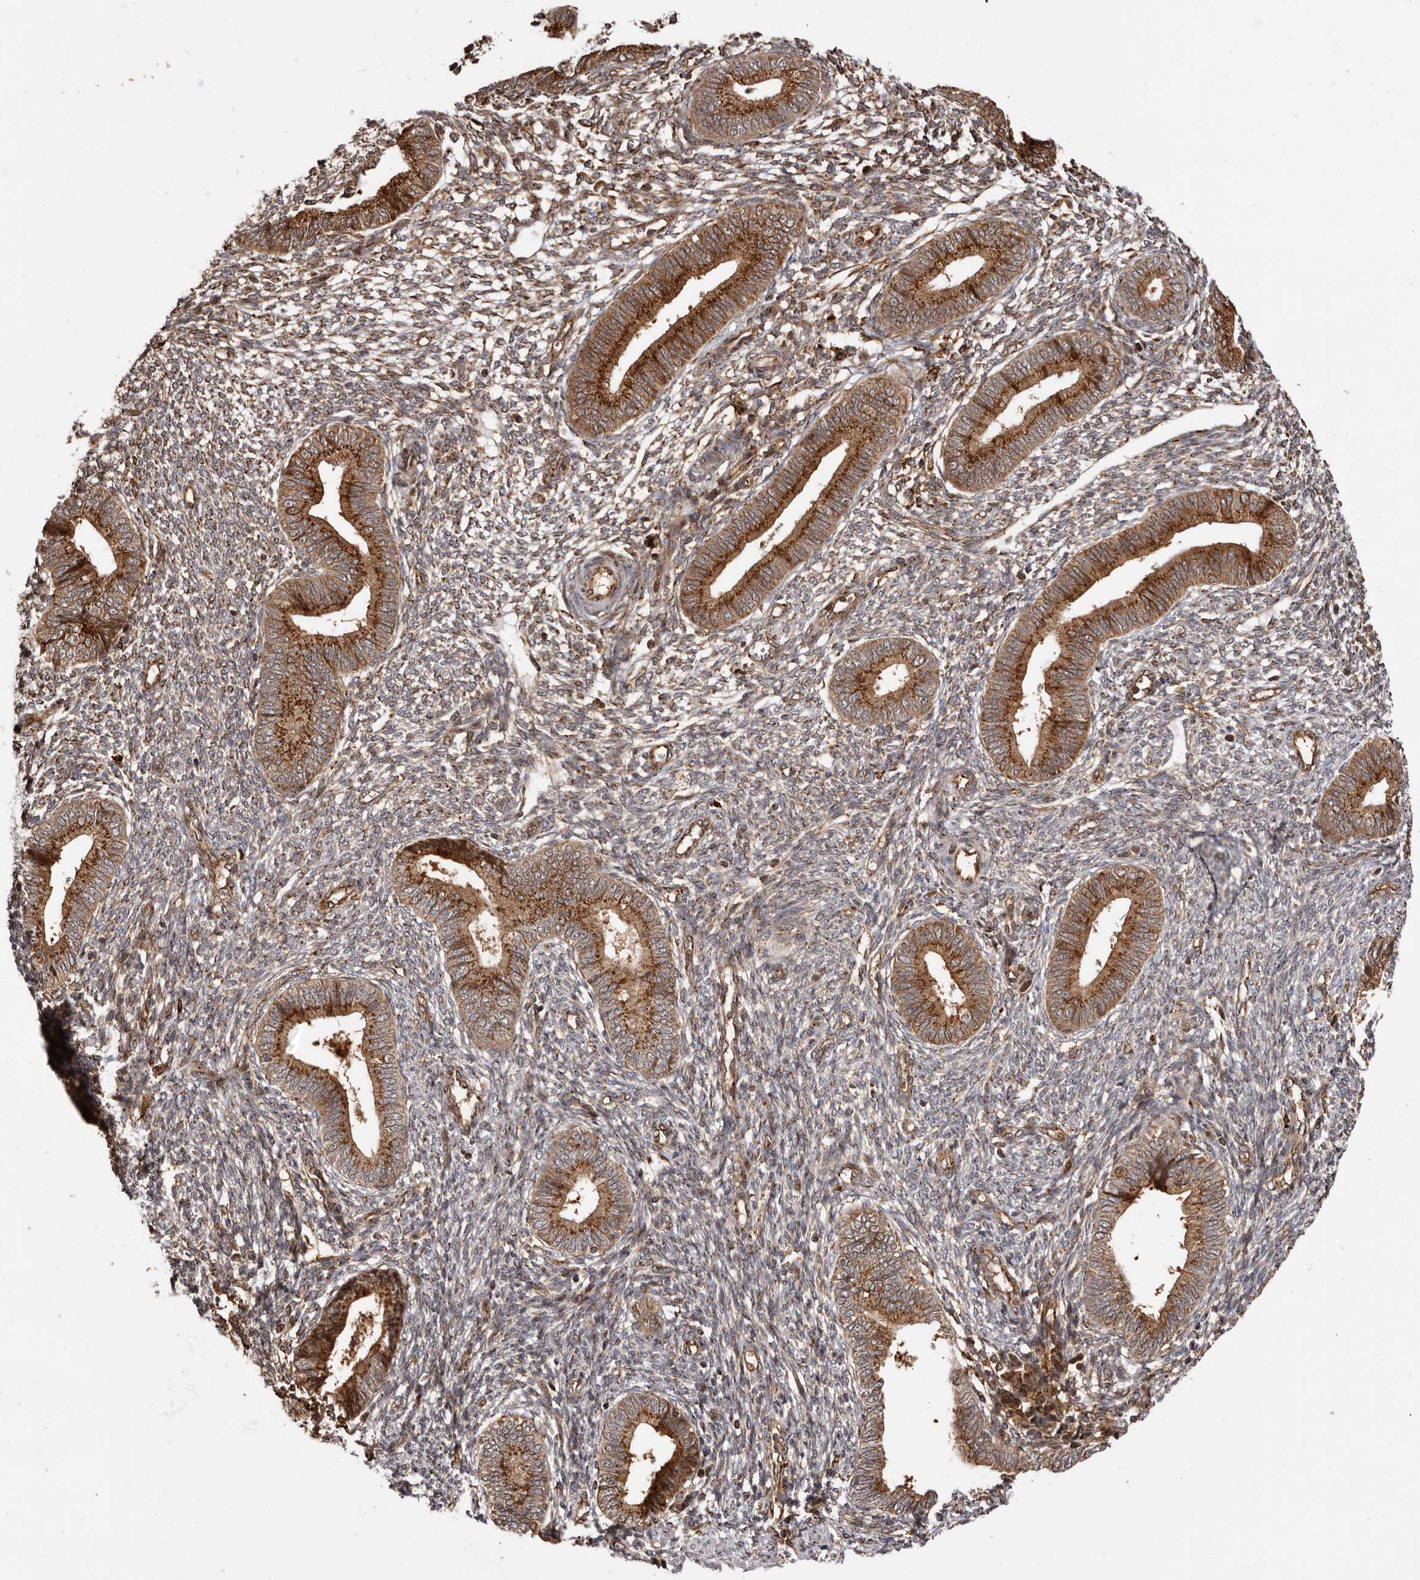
{"staining": {"intensity": "moderate", "quantity": "25%-75%", "location": "cytoplasmic/membranous"}, "tissue": "endometrium", "cell_type": "Cells in endometrial stroma", "image_type": "normal", "snomed": [{"axis": "morphology", "description": "Normal tissue, NOS"}, {"axis": "topography", "description": "Endometrium"}], "caption": "The micrograph exhibits immunohistochemical staining of benign endometrium. There is moderate cytoplasmic/membranous positivity is appreciated in approximately 25%-75% of cells in endometrial stroma. (Brightfield microscopy of DAB IHC at high magnification).", "gene": "GPR27", "patient": {"sex": "female", "age": 46}}